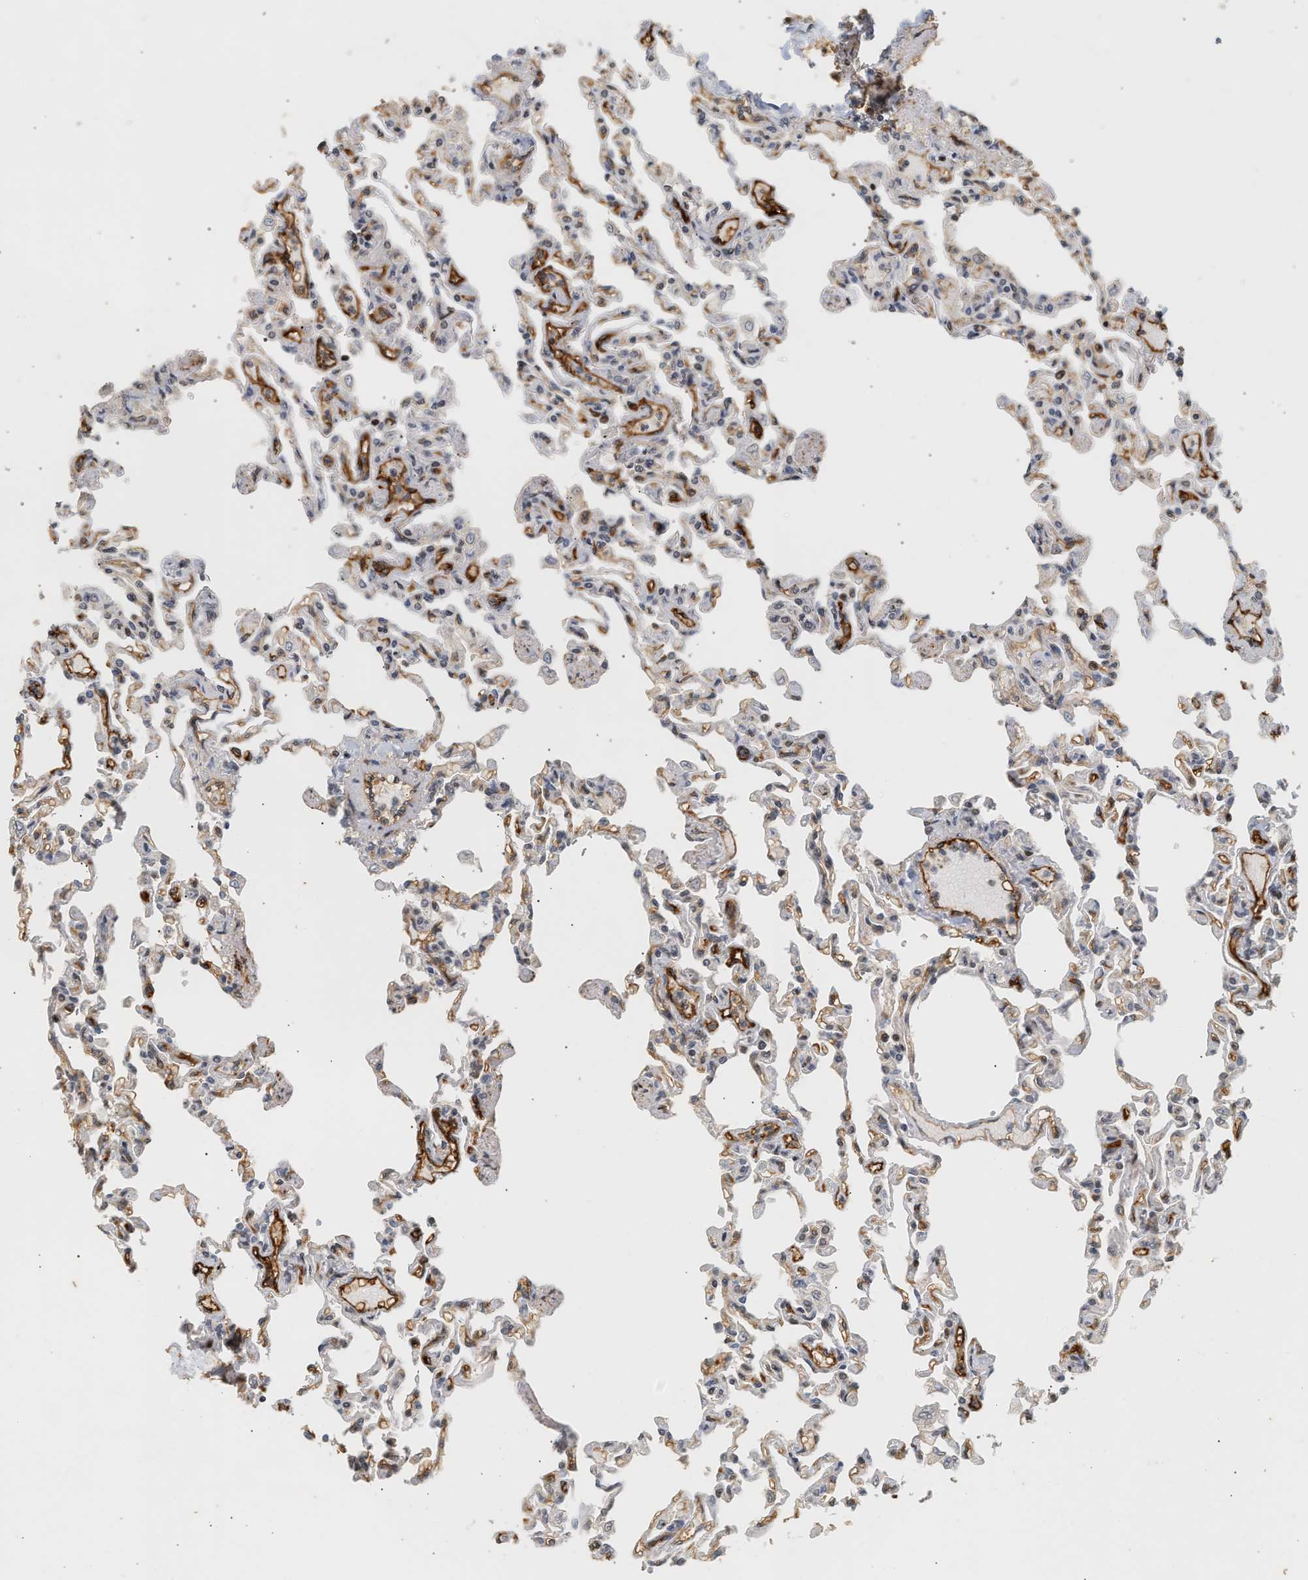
{"staining": {"intensity": "weak", "quantity": "<25%", "location": "cytoplasmic/membranous"}, "tissue": "lung", "cell_type": "Alveolar cells", "image_type": "normal", "snomed": [{"axis": "morphology", "description": "Normal tissue, NOS"}, {"axis": "topography", "description": "Lung"}], "caption": "A photomicrograph of lung stained for a protein reveals no brown staining in alveolar cells.", "gene": "PLXND1", "patient": {"sex": "male", "age": 21}}